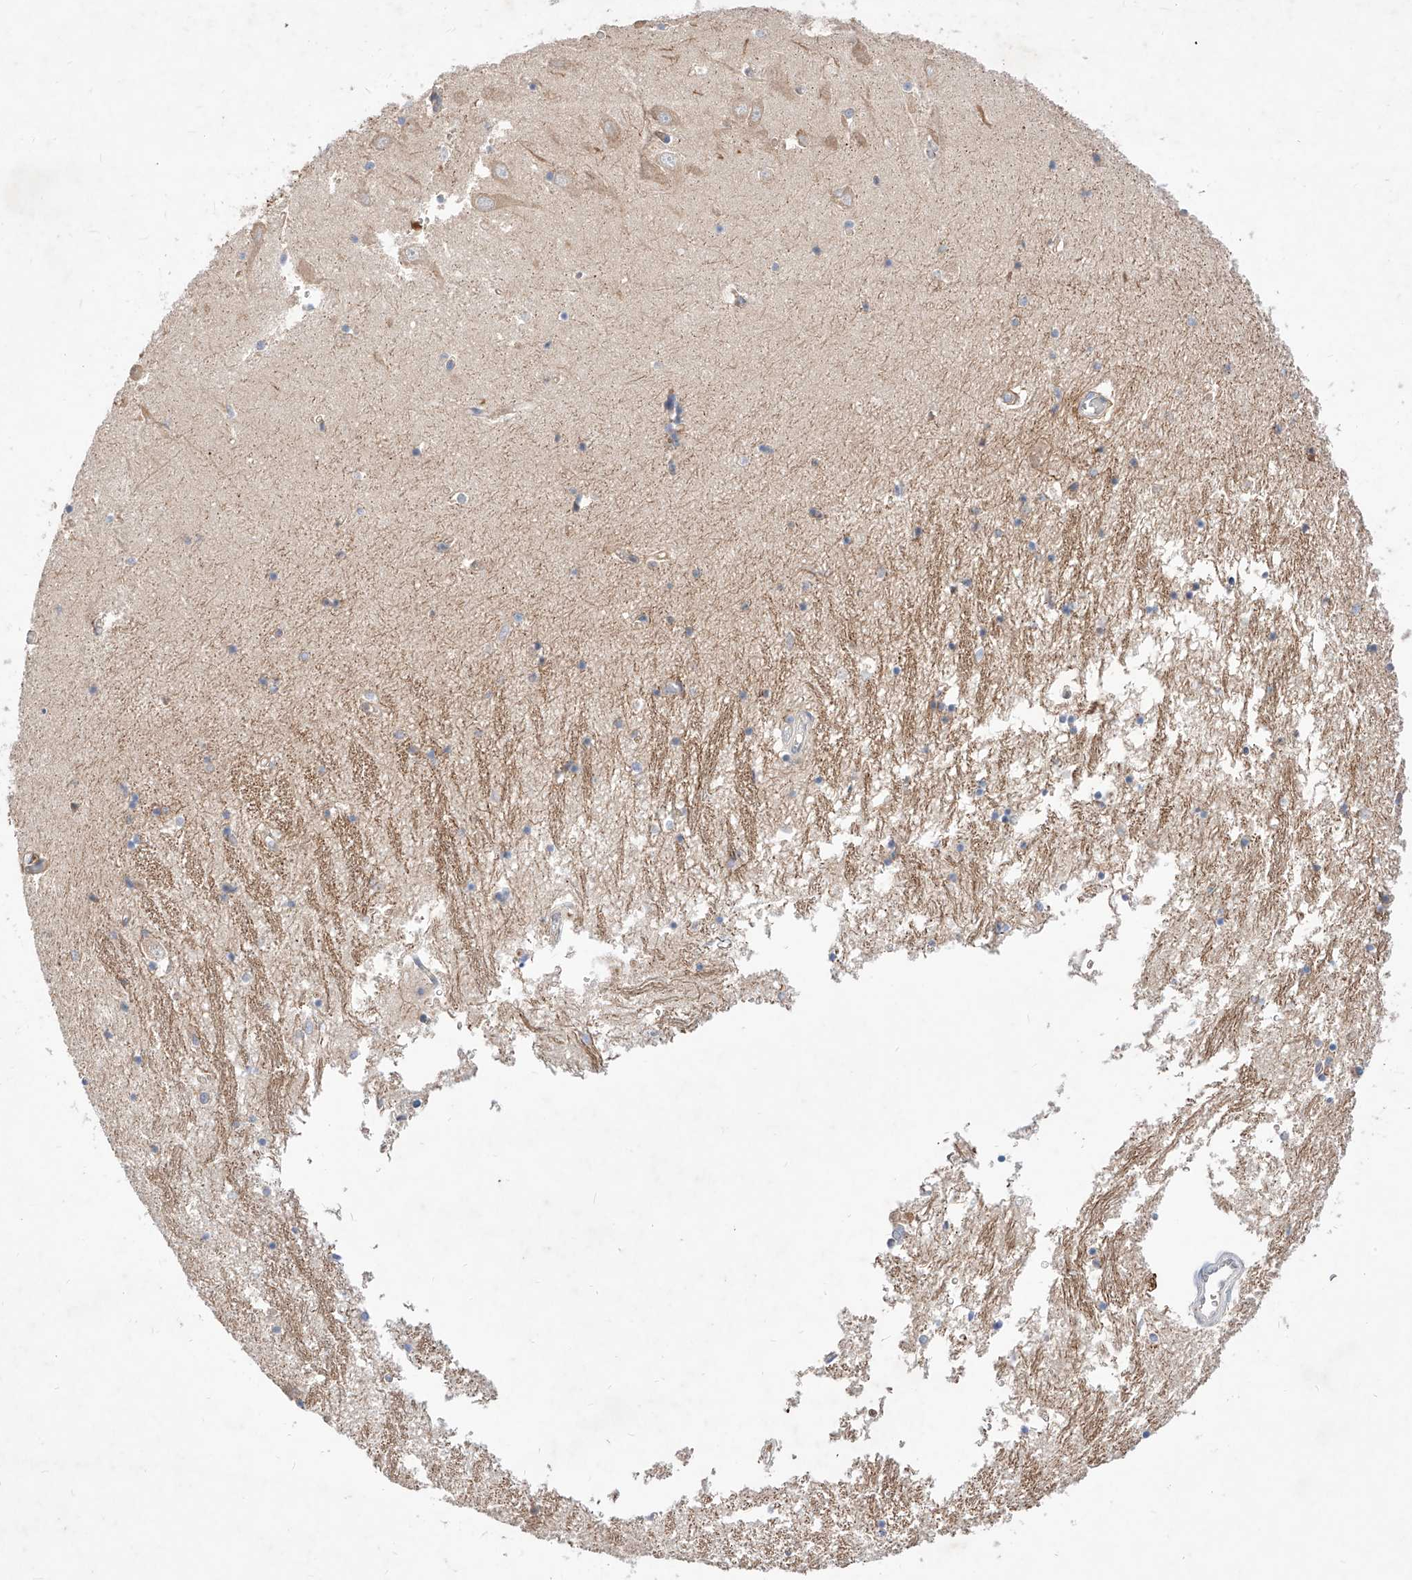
{"staining": {"intensity": "weak", "quantity": "<25%", "location": "cytoplasmic/membranous"}, "tissue": "hippocampus", "cell_type": "Glial cells", "image_type": "normal", "snomed": [{"axis": "morphology", "description": "Normal tissue, NOS"}, {"axis": "topography", "description": "Hippocampus"}], "caption": "An image of hippocampus stained for a protein shows no brown staining in glial cells. (Brightfield microscopy of DAB (3,3'-diaminobenzidine) IHC at high magnification).", "gene": "TSNAX", "patient": {"sex": "male", "age": 70}}